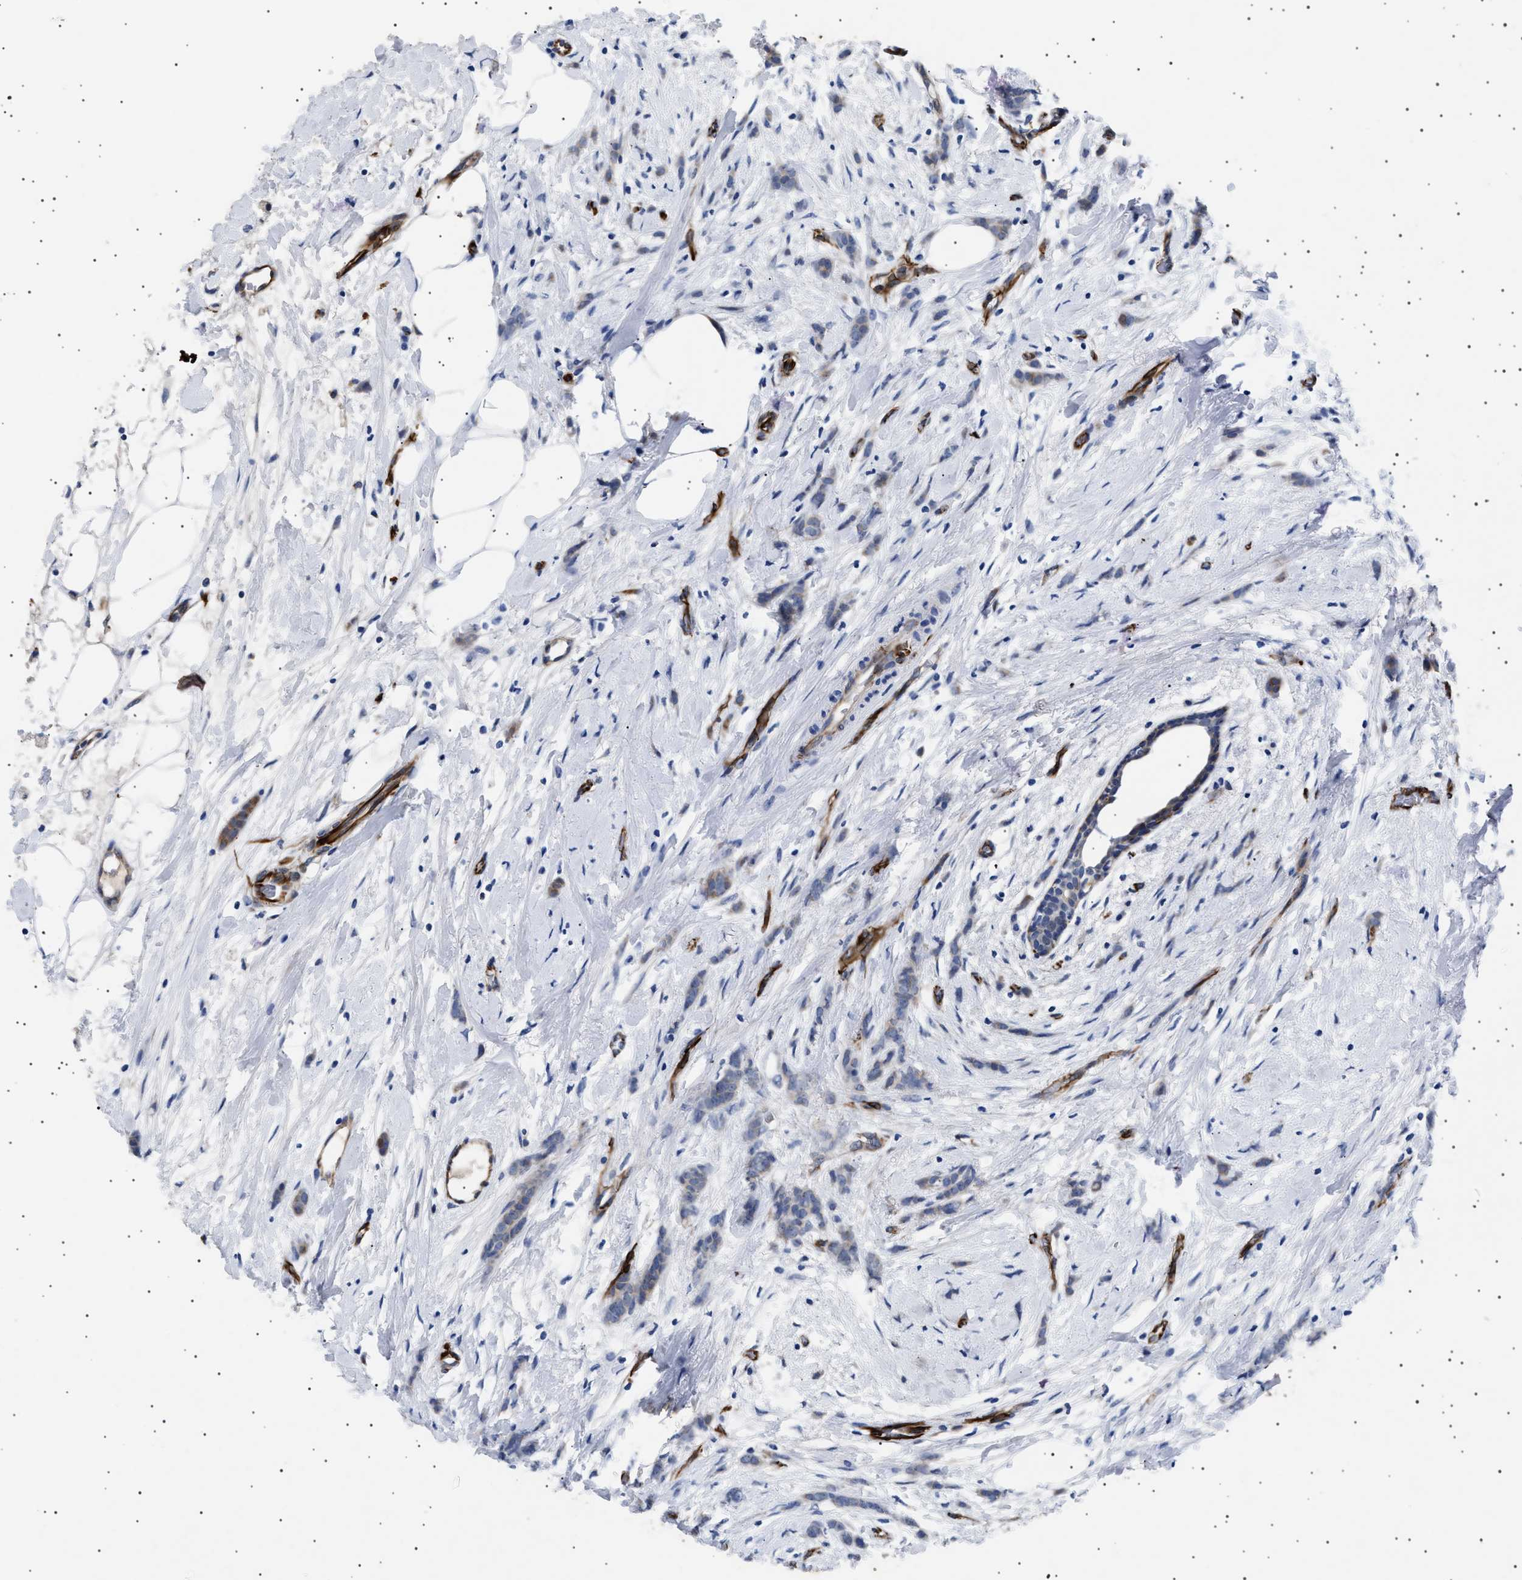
{"staining": {"intensity": "weak", "quantity": "<25%", "location": "cytoplasmic/membranous"}, "tissue": "breast cancer", "cell_type": "Tumor cells", "image_type": "cancer", "snomed": [{"axis": "morphology", "description": "Lobular carcinoma, in situ"}, {"axis": "morphology", "description": "Lobular carcinoma"}, {"axis": "topography", "description": "Breast"}], "caption": "Tumor cells show no significant staining in breast lobular carcinoma in situ.", "gene": "OLFML2A", "patient": {"sex": "female", "age": 41}}